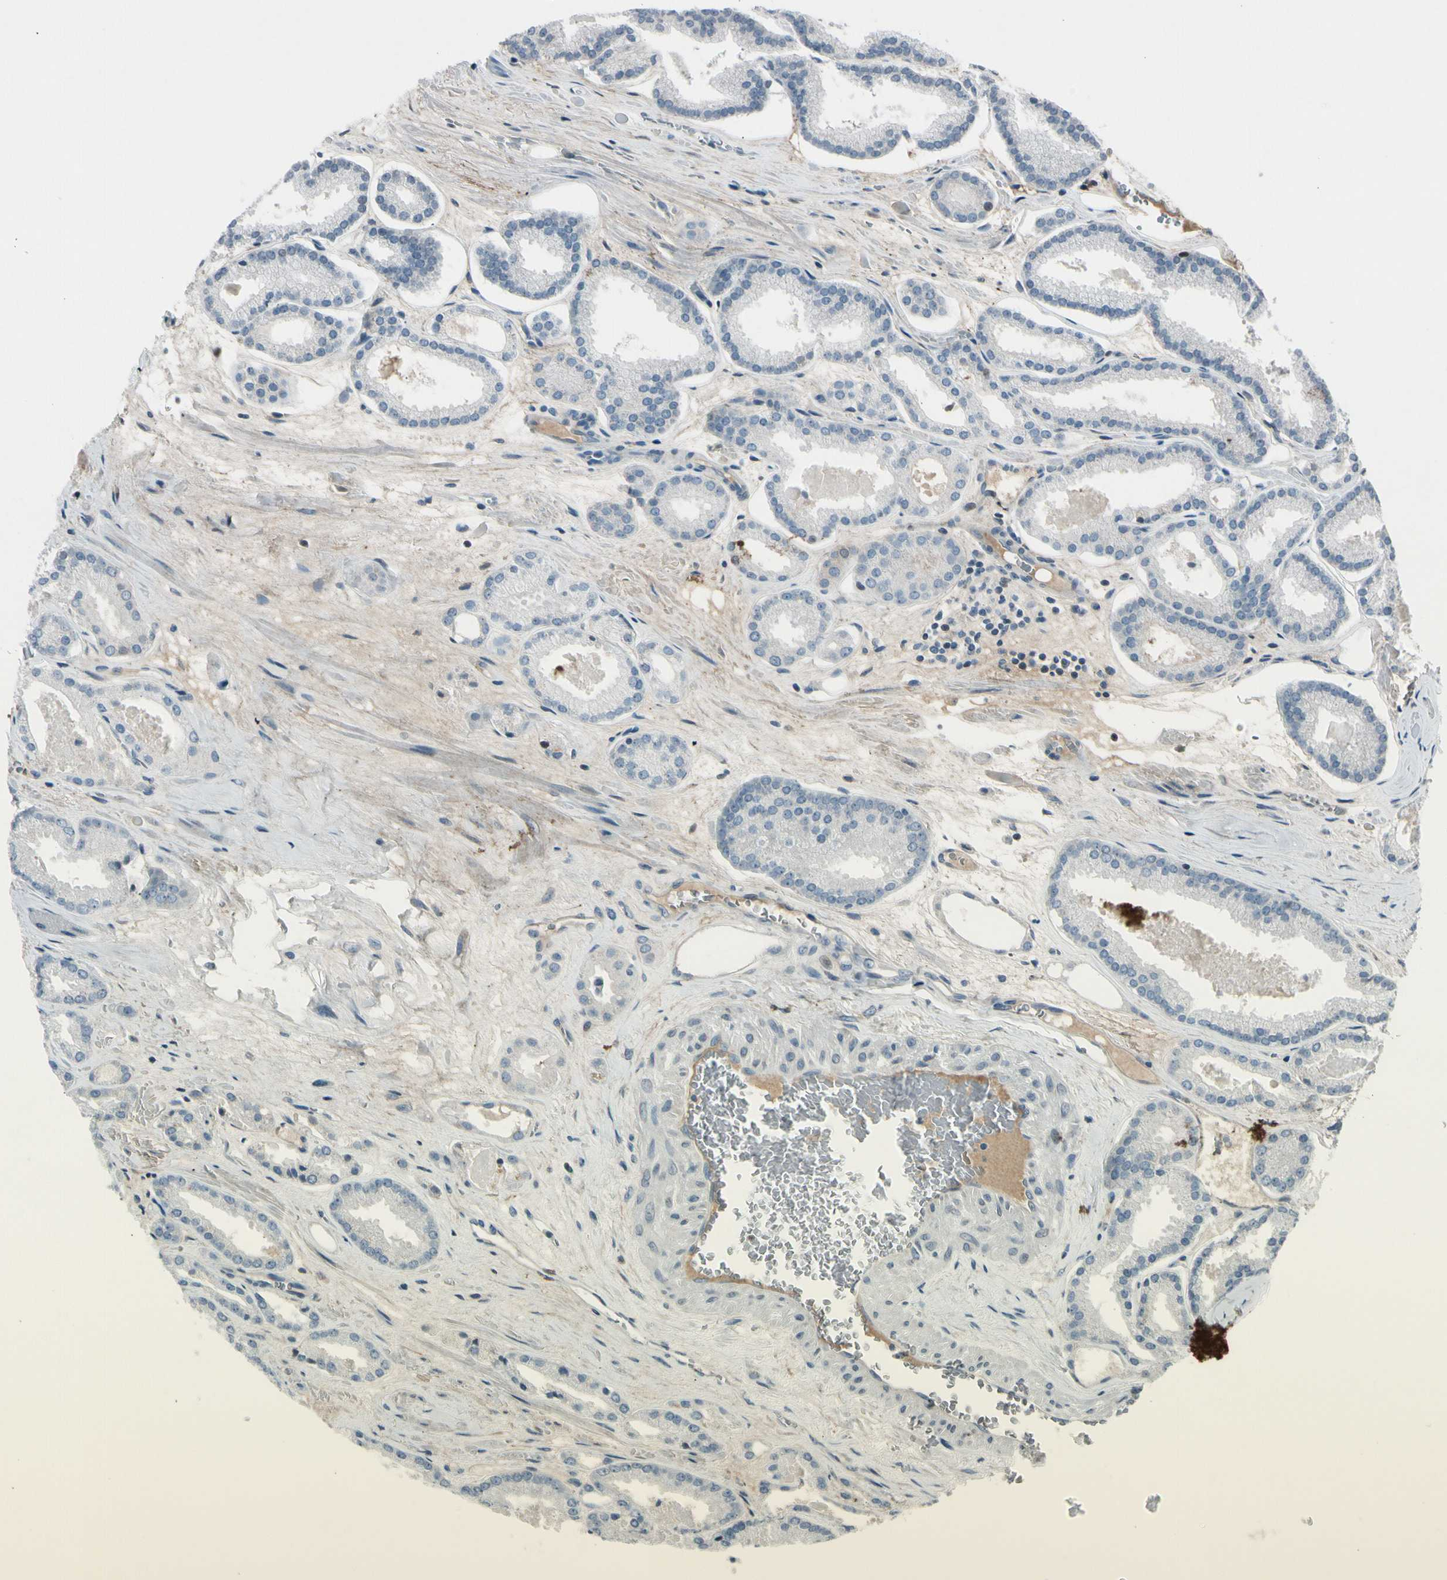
{"staining": {"intensity": "negative", "quantity": "none", "location": "none"}, "tissue": "prostate cancer", "cell_type": "Tumor cells", "image_type": "cancer", "snomed": [{"axis": "morphology", "description": "Adenocarcinoma, Low grade"}, {"axis": "topography", "description": "Prostate"}], "caption": "Histopathology image shows no significant protein positivity in tumor cells of prostate cancer (adenocarcinoma (low-grade)).", "gene": "PDPN", "patient": {"sex": "male", "age": 59}}